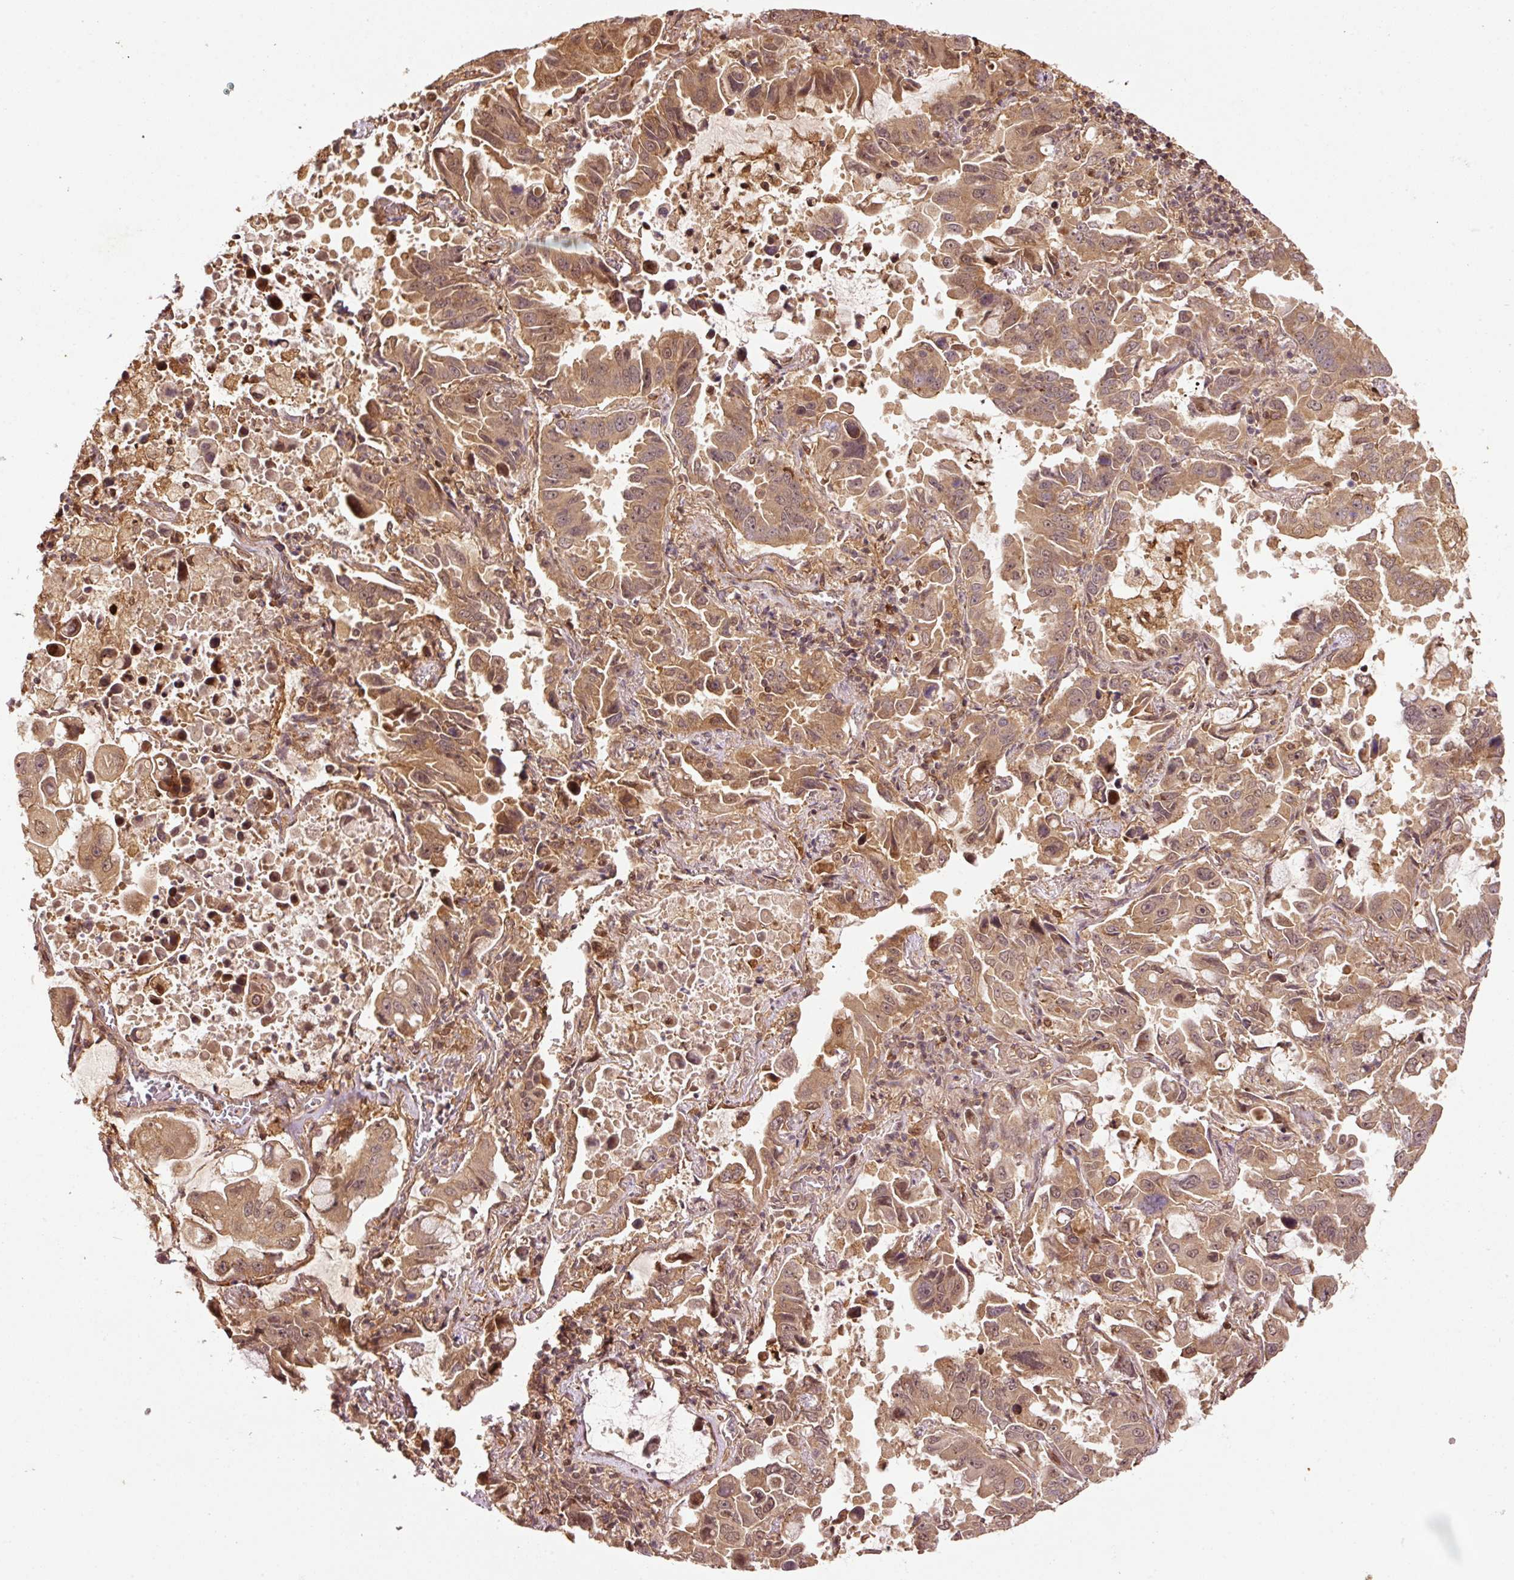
{"staining": {"intensity": "moderate", "quantity": ">75%", "location": "cytoplasmic/membranous,nuclear"}, "tissue": "lung cancer", "cell_type": "Tumor cells", "image_type": "cancer", "snomed": [{"axis": "morphology", "description": "Adenocarcinoma, NOS"}, {"axis": "topography", "description": "Lung"}], "caption": "Immunohistochemistry (IHC) (DAB) staining of human lung cancer (adenocarcinoma) reveals moderate cytoplasmic/membranous and nuclear protein positivity in about >75% of tumor cells.", "gene": "OXER1", "patient": {"sex": "male", "age": 64}}